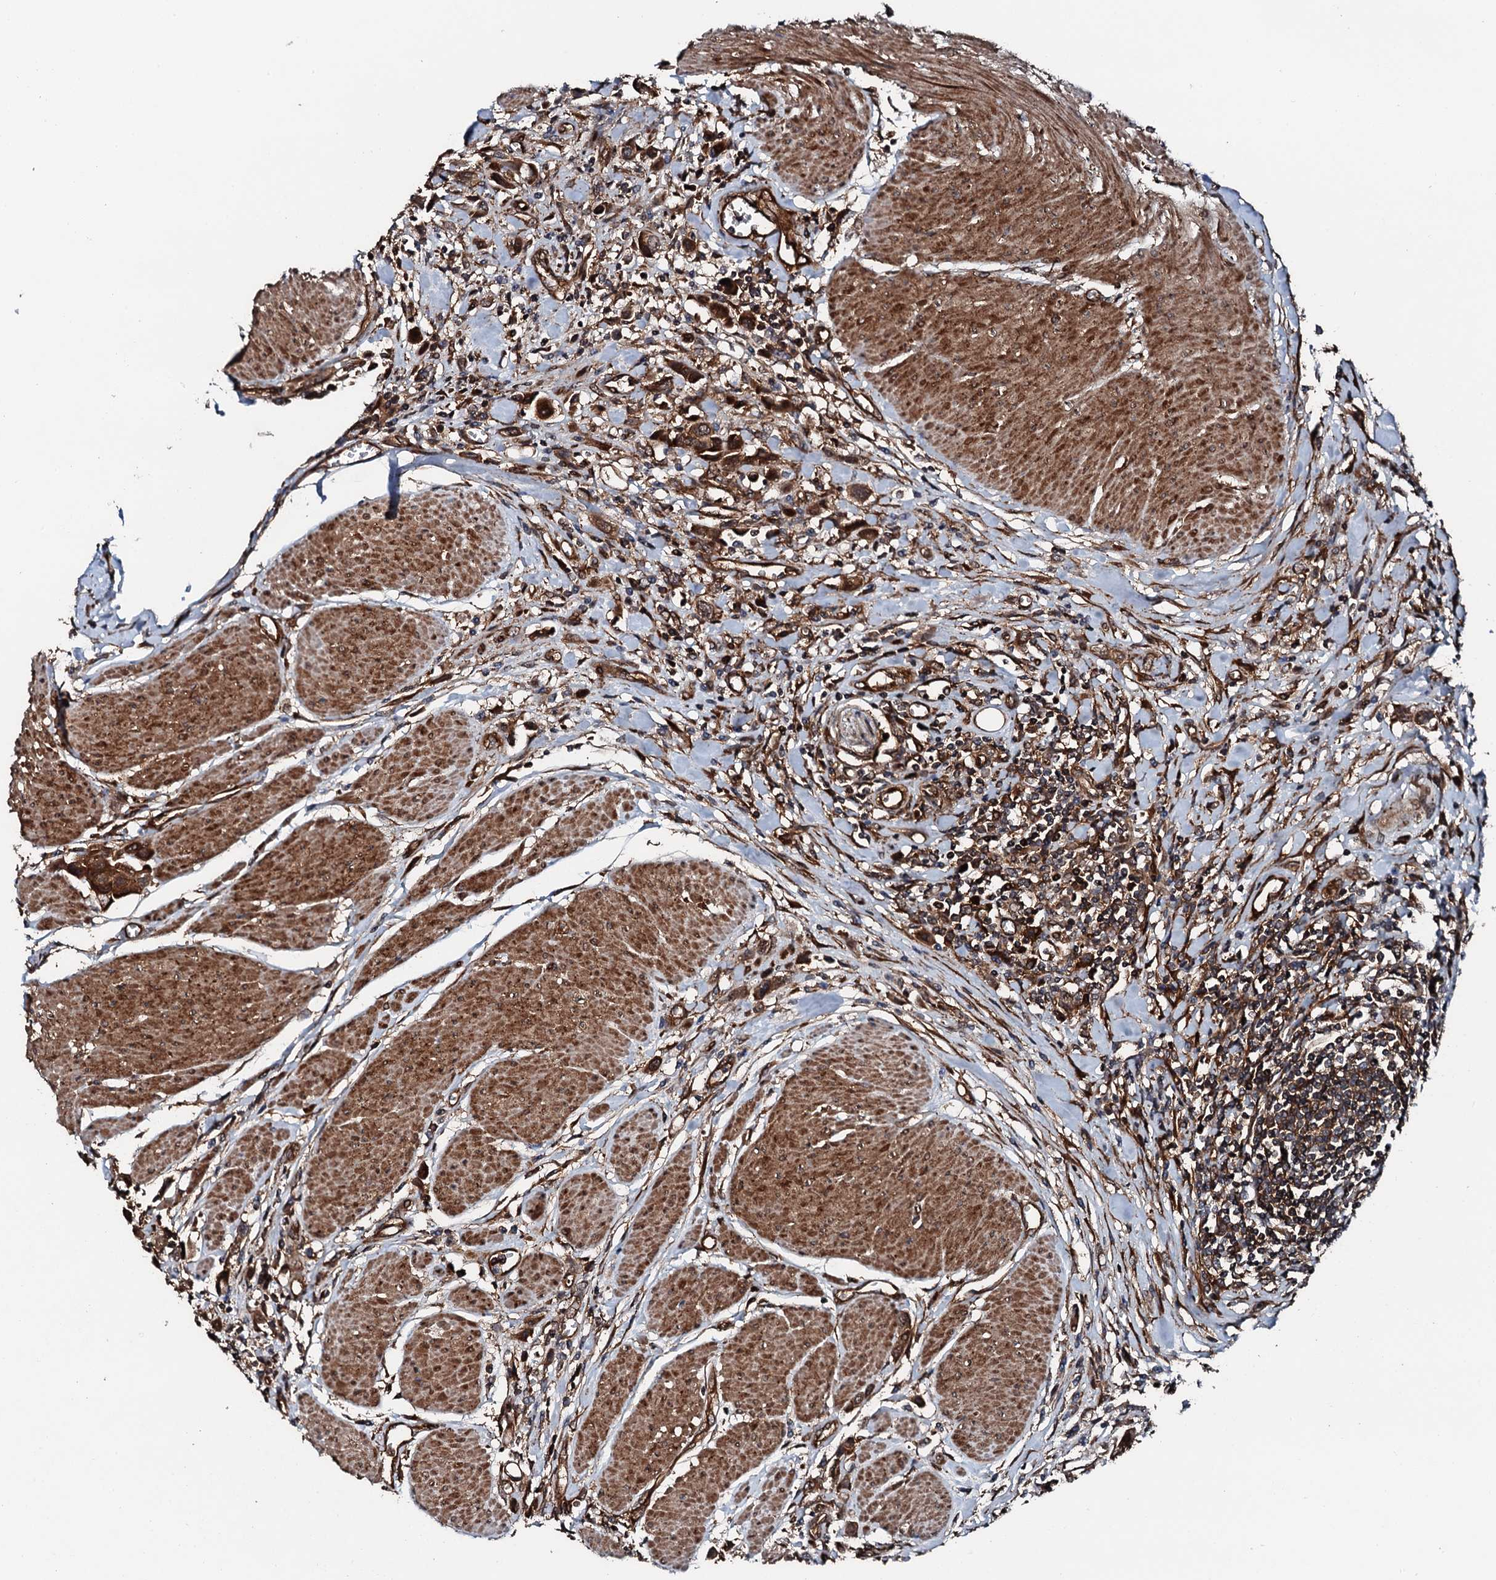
{"staining": {"intensity": "strong", "quantity": ">75%", "location": "cytoplasmic/membranous"}, "tissue": "urothelial cancer", "cell_type": "Tumor cells", "image_type": "cancer", "snomed": [{"axis": "morphology", "description": "Urothelial carcinoma, High grade"}, {"axis": "topography", "description": "Urinary bladder"}], "caption": "The micrograph exhibits immunohistochemical staining of urothelial carcinoma (high-grade). There is strong cytoplasmic/membranous staining is appreciated in approximately >75% of tumor cells.", "gene": "FLYWCH1", "patient": {"sex": "male", "age": 50}}